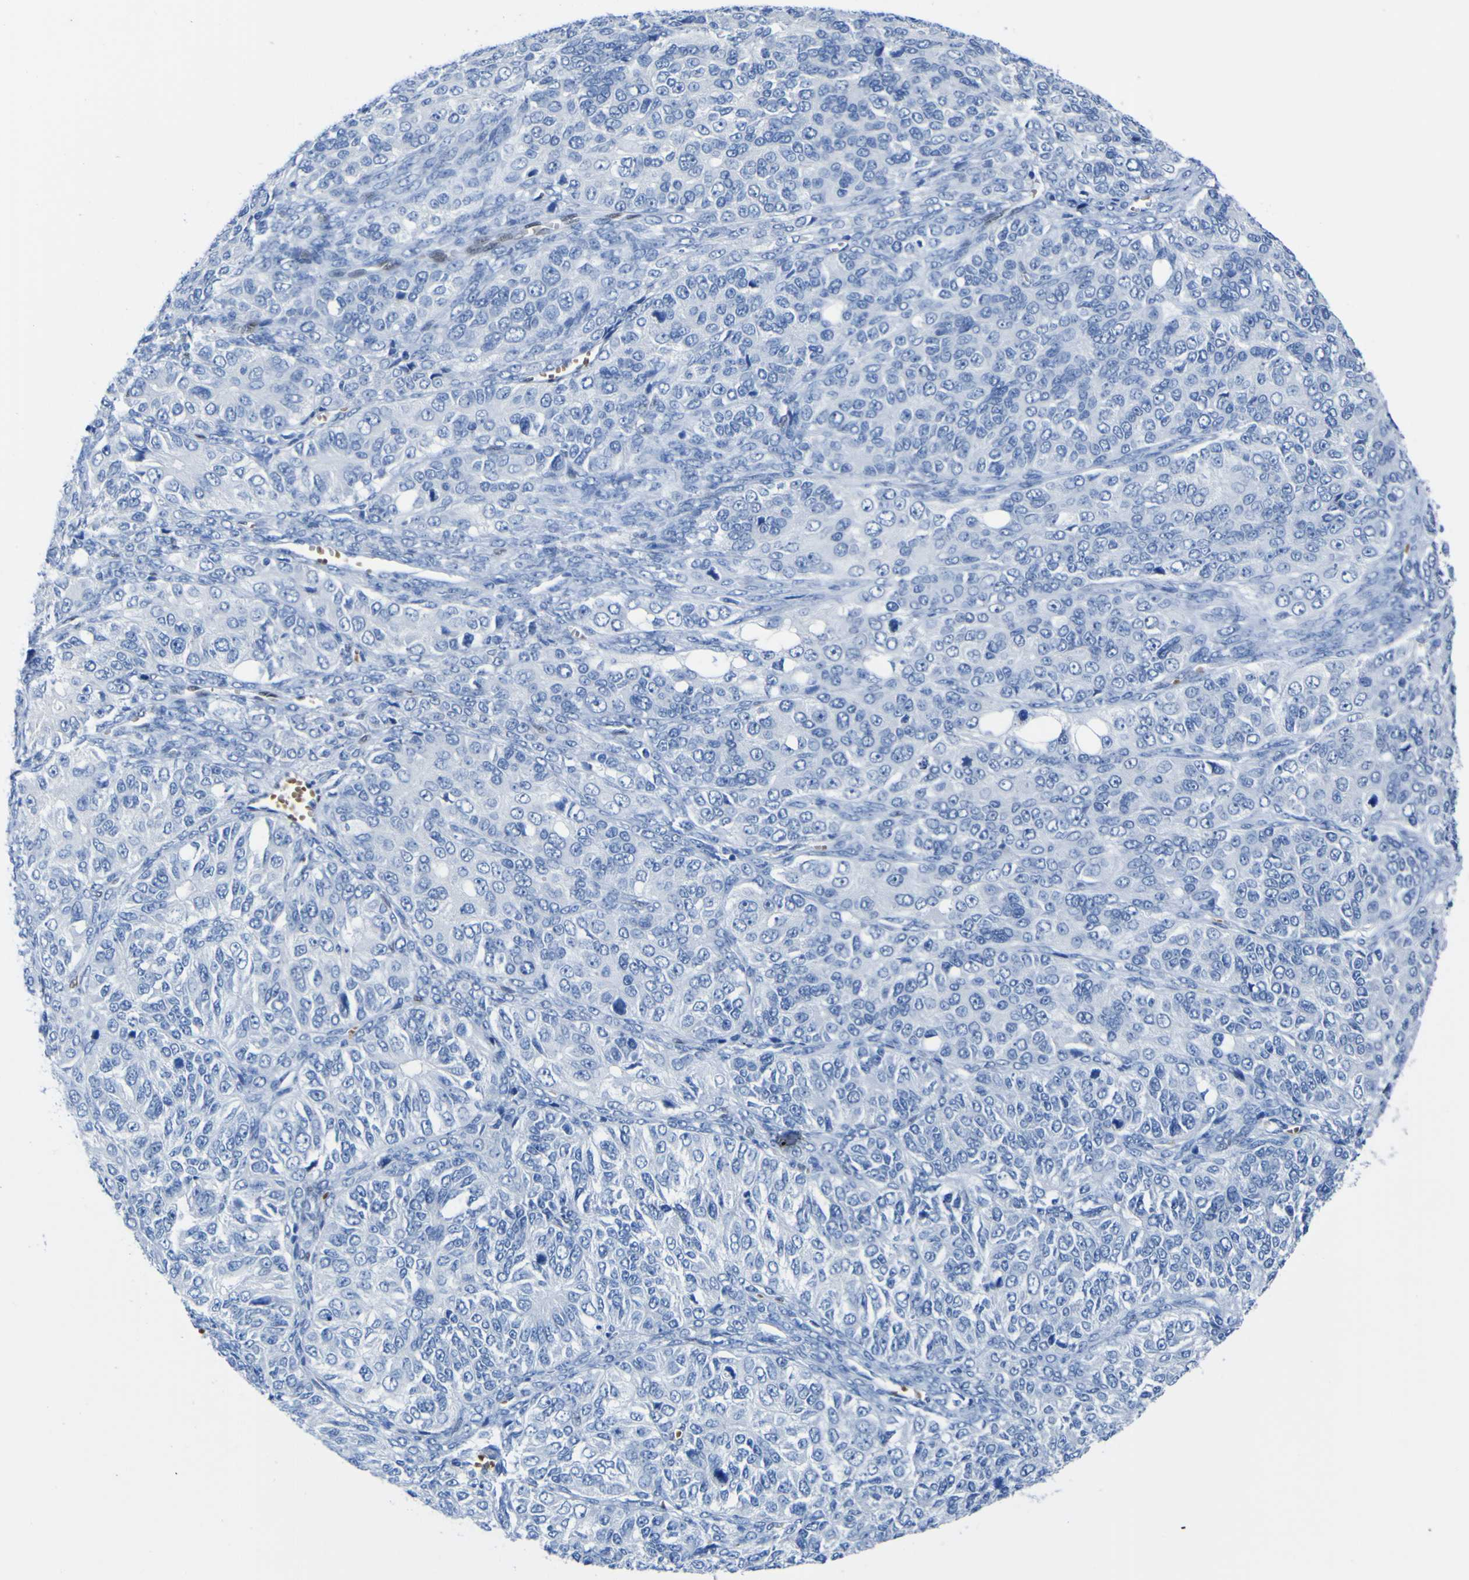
{"staining": {"intensity": "negative", "quantity": "none", "location": "none"}, "tissue": "ovarian cancer", "cell_type": "Tumor cells", "image_type": "cancer", "snomed": [{"axis": "morphology", "description": "Carcinoma, endometroid"}, {"axis": "topography", "description": "Ovary"}], "caption": "Immunohistochemistry image of neoplastic tissue: endometroid carcinoma (ovarian) stained with DAB (3,3'-diaminobenzidine) displays no significant protein positivity in tumor cells.", "gene": "DACH1", "patient": {"sex": "female", "age": 51}}